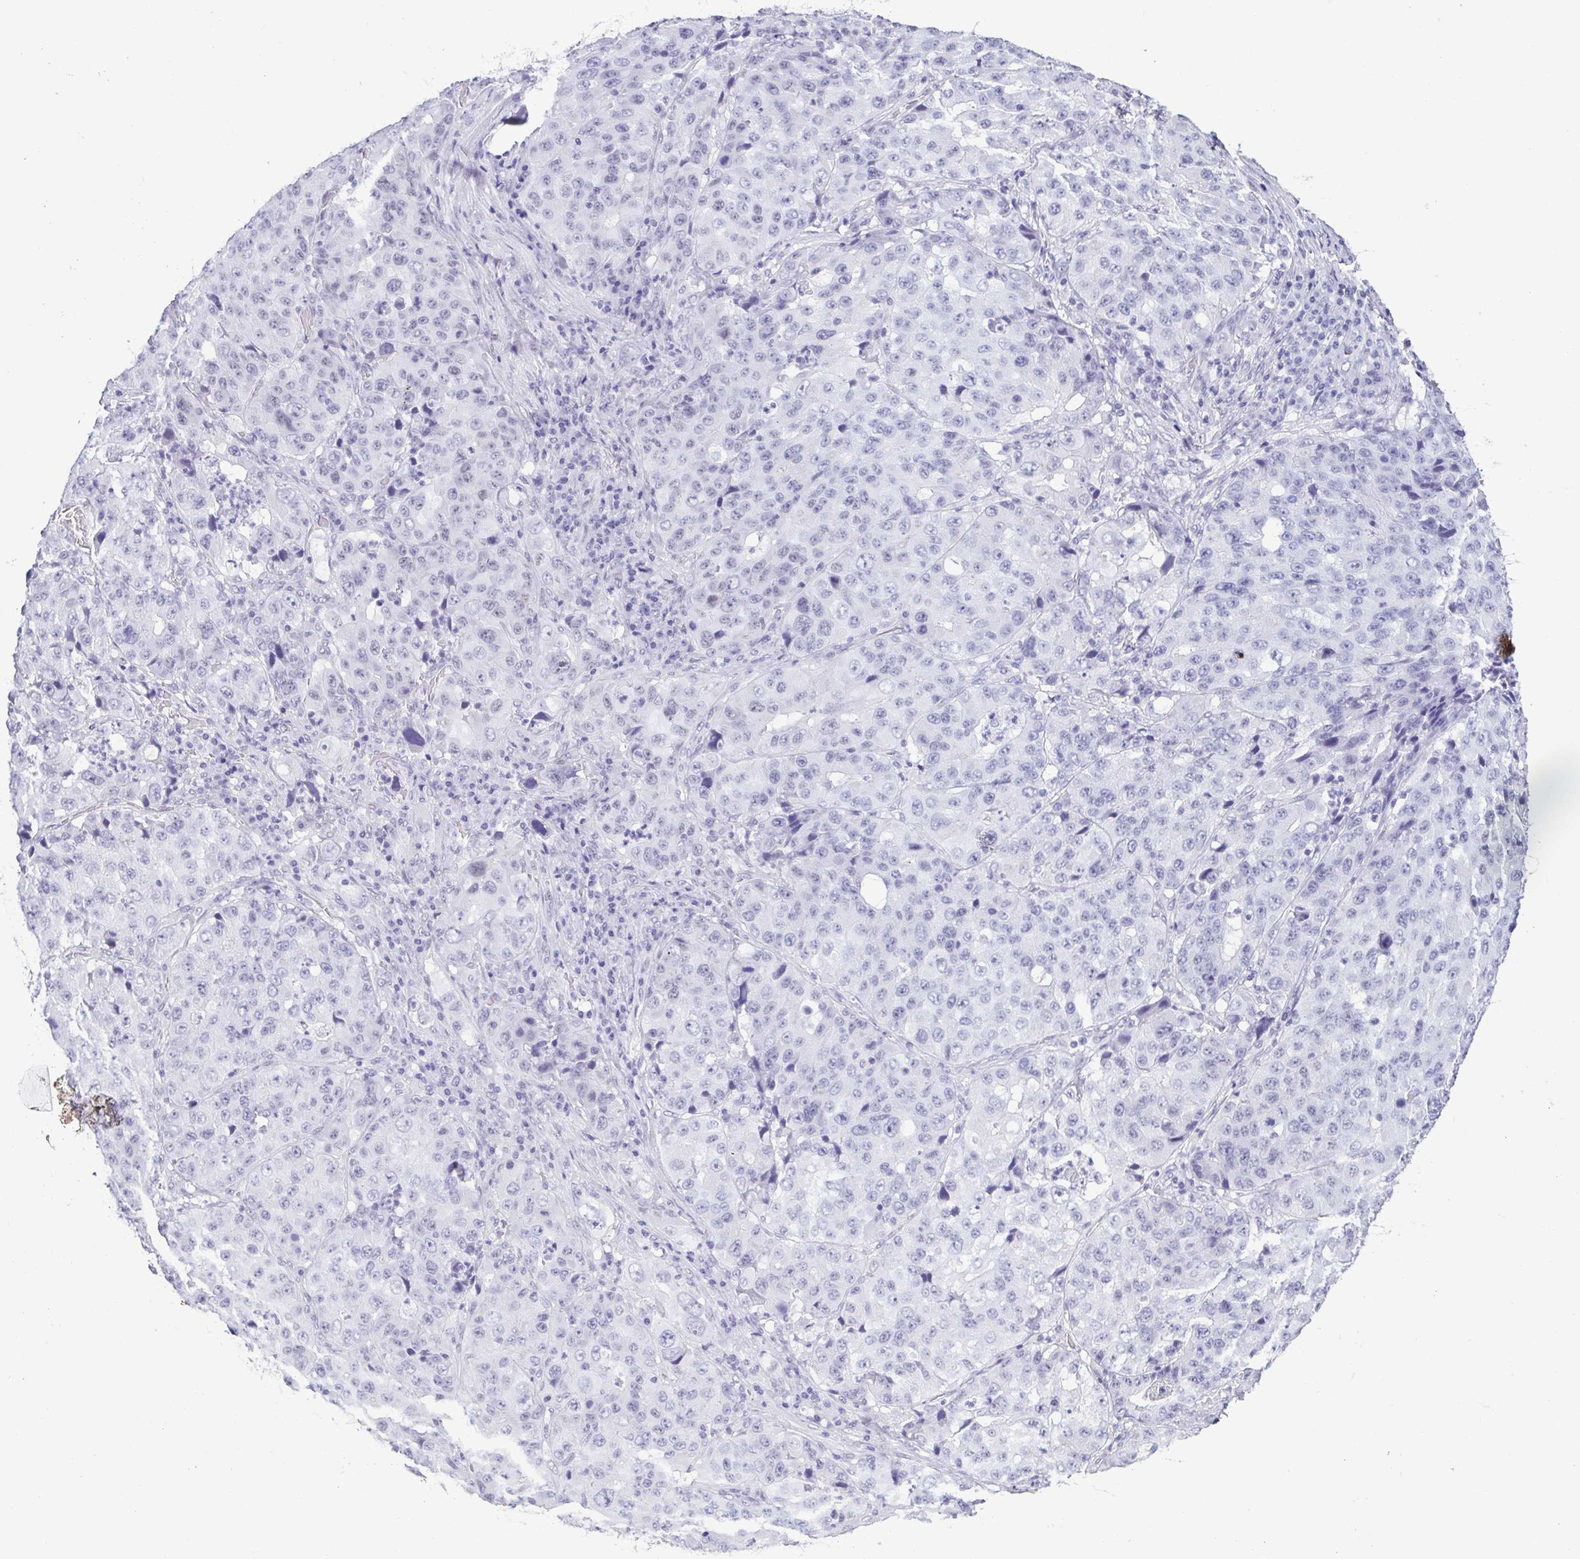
{"staining": {"intensity": "negative", "quantity": "none", "location": "none"}, "tissue": "stomach cancer", "cell_type": "Tumor cells", "image_type": "cancer", "snomed": [{"axis": "morphology", "description": "Adenocarcinoma, NOS"}, {"axis": "topography", "description": "Stomach"}], "caption": "Protein analysis of adenocarcinoma (stomach) demonstrates no significant positivity in tumor cells.", "gene": "SUGP2", "patient": {"sex": "male", "age": 71}}